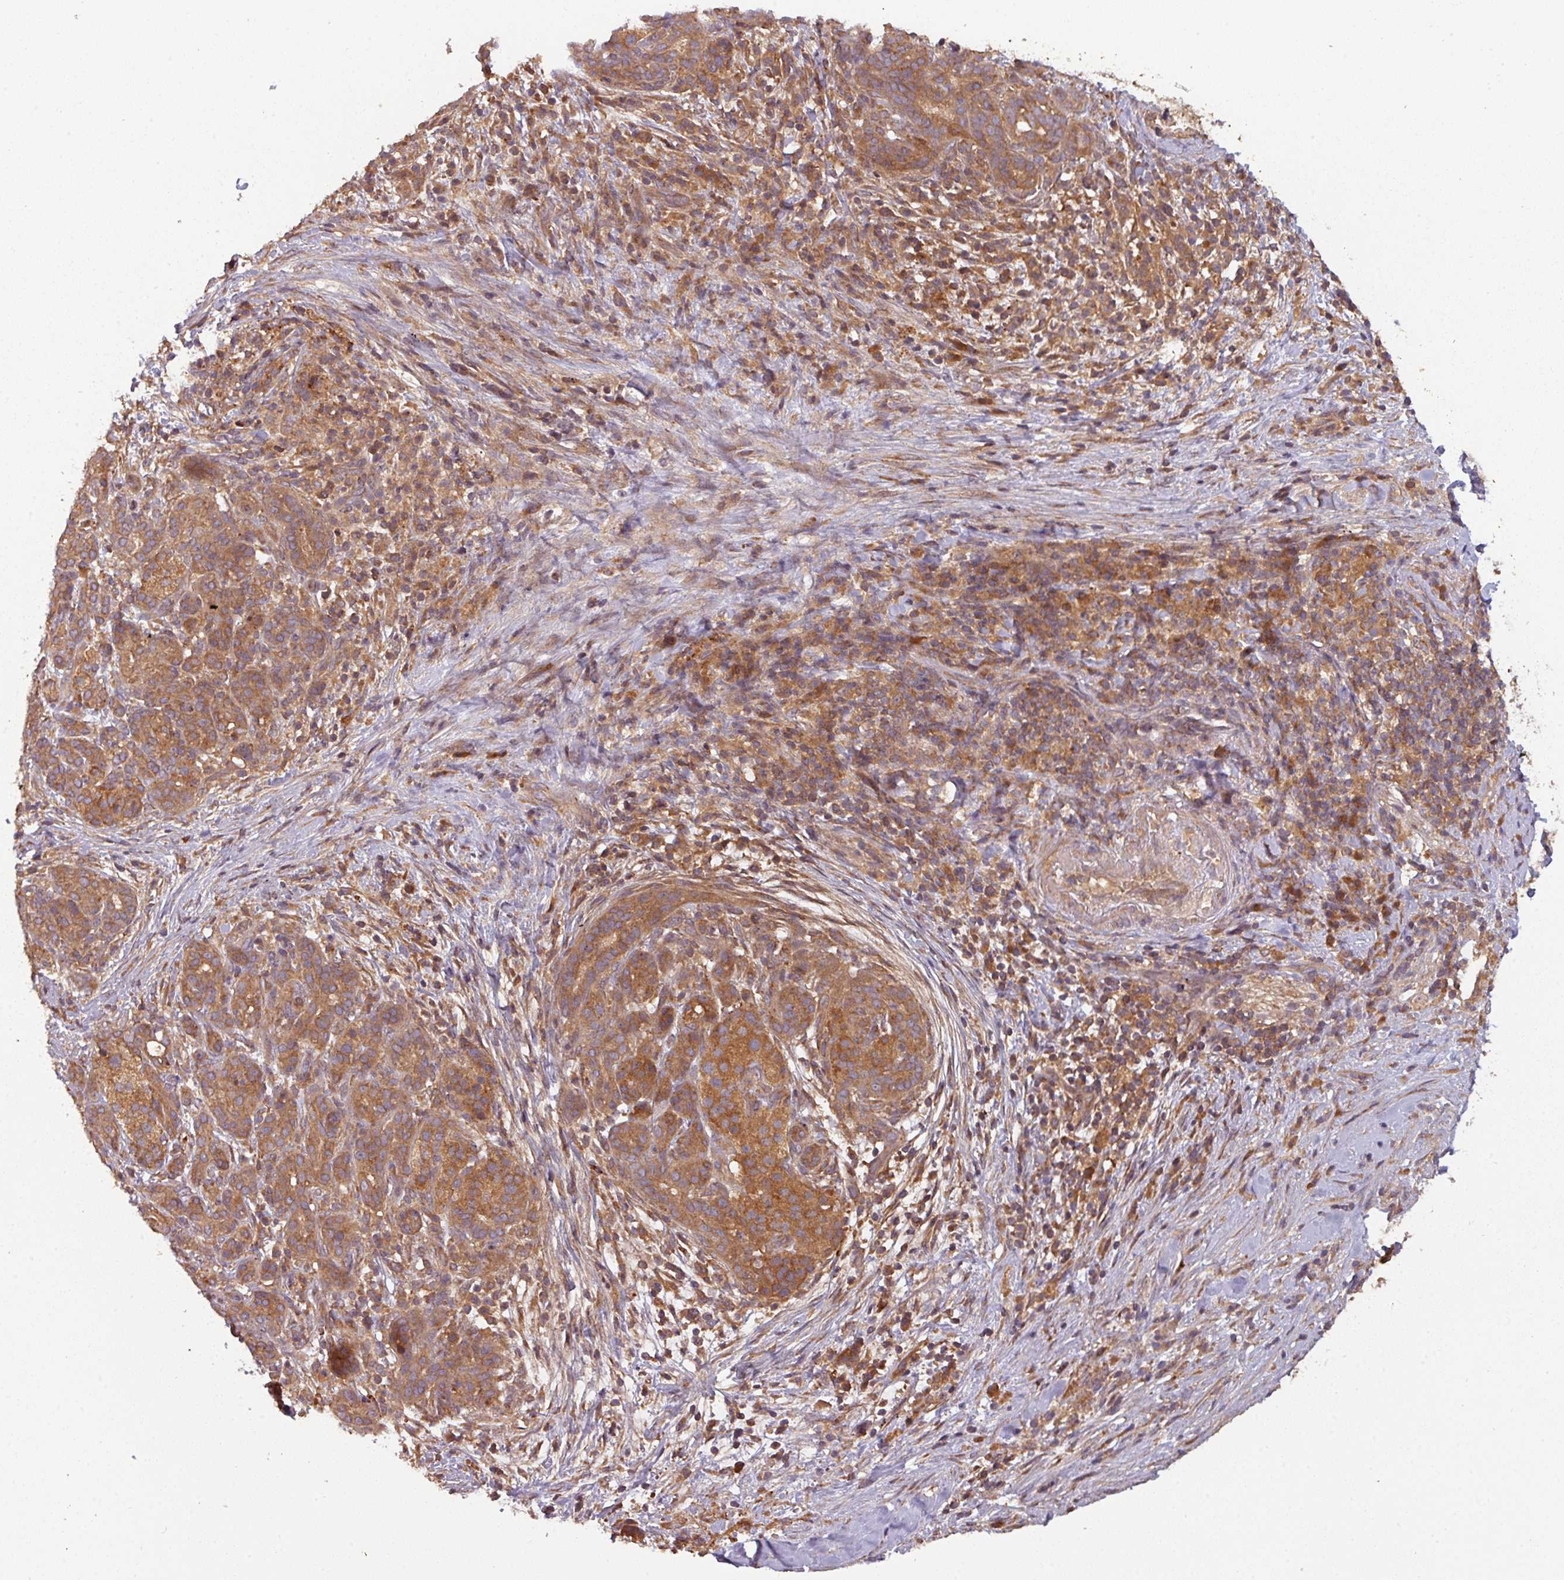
{"staining": {"intensity": "moderate", "quantity": ">75%", "location": "cytoplasmic/membranous"}, "tissue": "pancreatic cancer", "cell_type": "Tumor cells", "image_type": "cancer", "snomed": [{"axis": "morphology", "description": "Adenocarcinoma, NOS"}, {"axis": "topography", "description": "Pancreas"}], "caption": "Pancreatic cancer (adenocarcinoma) stained with DAB (3,3'-diaminobenzidine) IHC demonstrates medium levels of moderate cytoplasmic/membranous positivity in about >75% of tumor cells.", "gene": "GSKIP", "patient": {"sex": "male", "age": 44}}